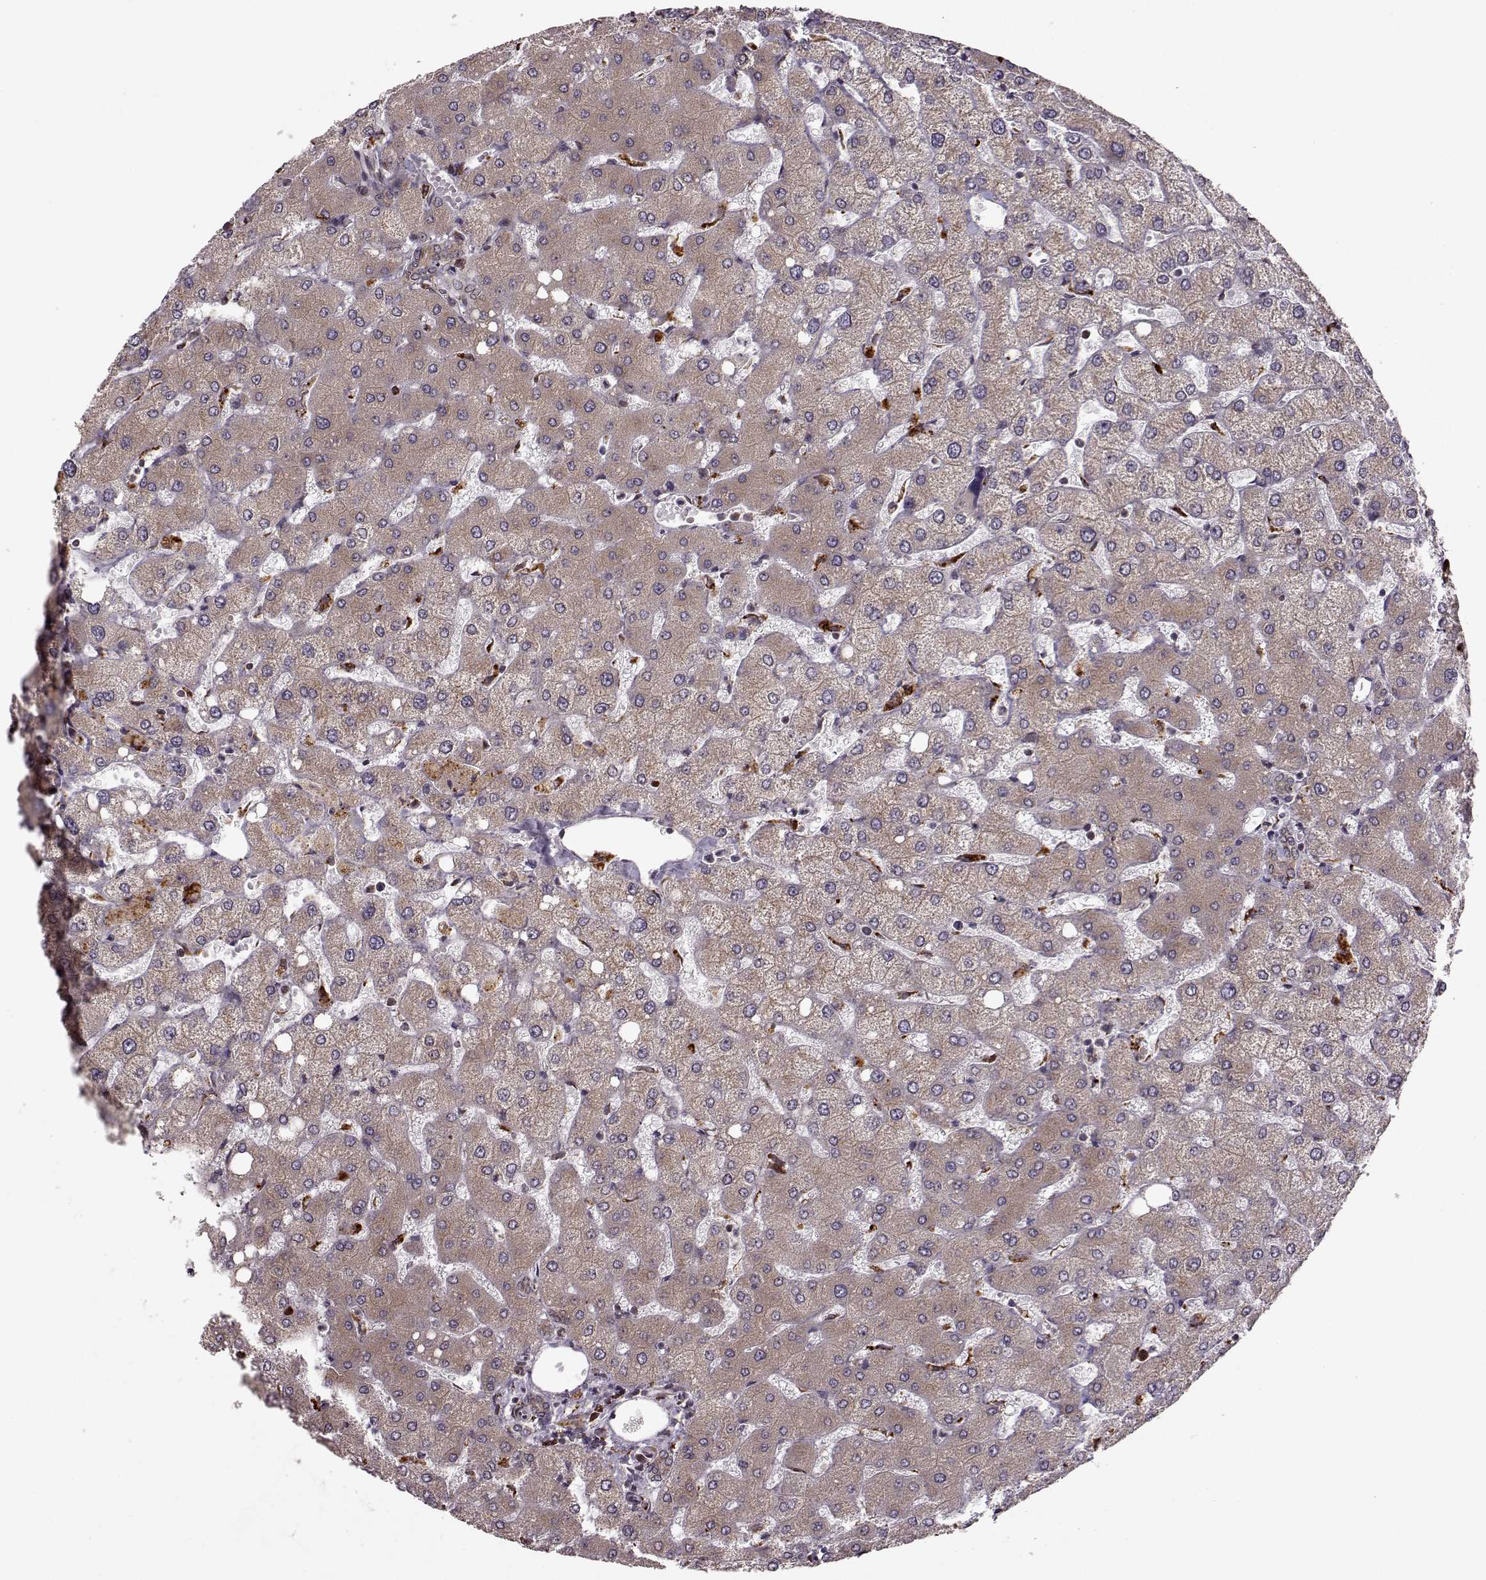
{"staining": {"intensity": "negative", "quantity": "none", "location": "none"}, "tissue": "liver", "cell_type": "Cholangiocytes", "image_type": "normal", "snomed": [{"axis": "morphology", "description": "Normal tissue, NOS"}, {"axis": "topography", "description": "Liver"}], "caption": "A micrograph of human liver is negative for staining in cholangiocytes. (DAB (3,3'-diaminobenzidine) immunohistochemistry (IHC), high magnification).", "gene": "YIPF5", "patient": {"sex": "female", "age": 54}}